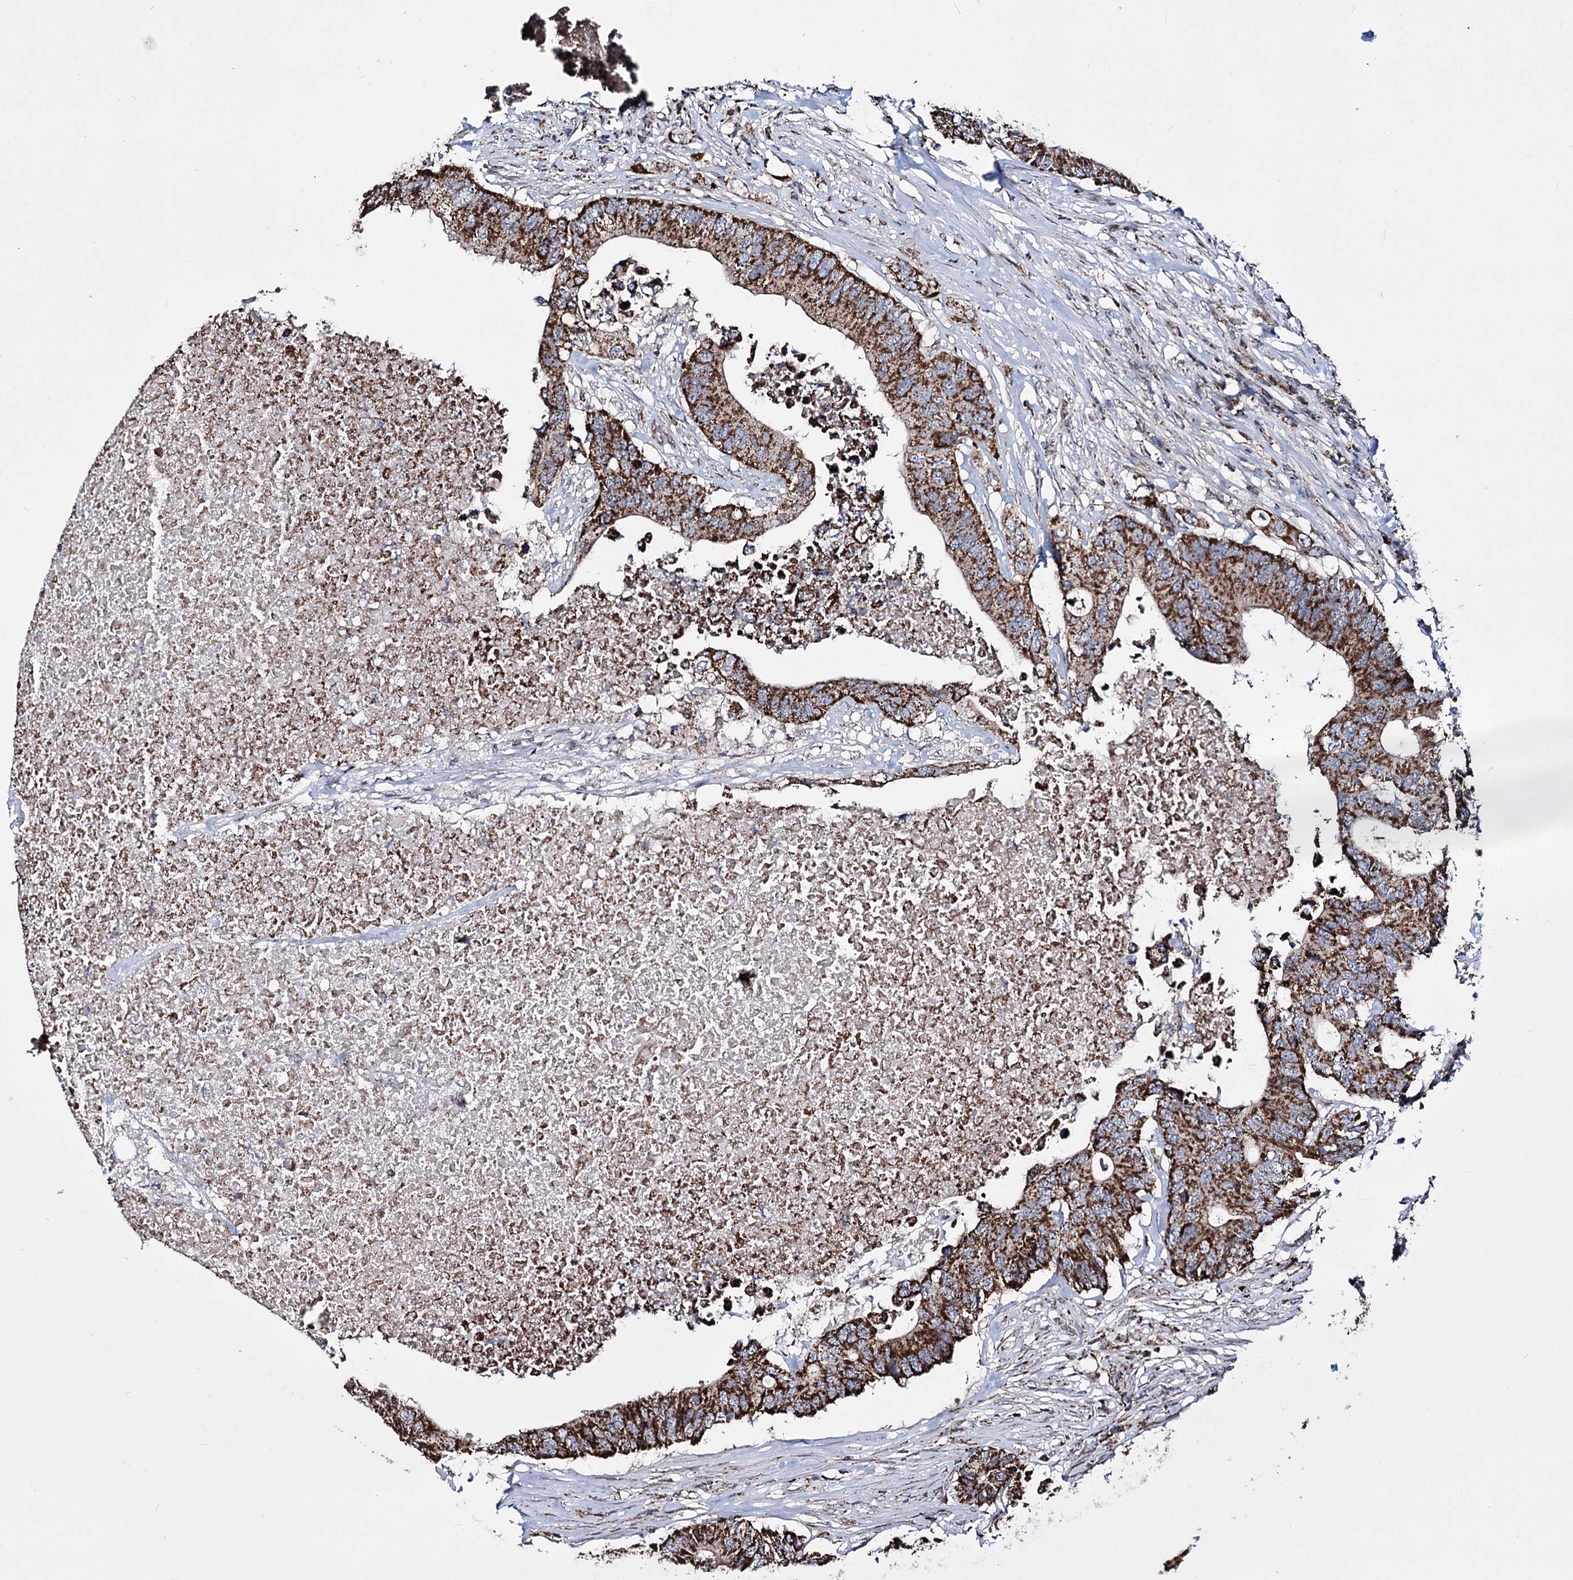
{"staining": {"intensity": "strong", "quantity": ">75%", "location": "cytoplasmic/membranous"}, "tissue": "colorectal cancer", "cell_type": "Tumor cells", "image_type": "cancer", "snomed": [{"axis": "morphology", "description": "Adenocarcinoma, NOS"}, {"axis": "topography", "description": "Colon"}], "caption": "A high-resolution histopathology image shows immunohistochemistry staining of colorectal cancer, which demonstrates strong cytoplasmic/membranous staining in approximately >75% of tumor cells. (DAB IHC with brightfield microscopy, high magnification).", "gene": "CREB3L4", "patient": {"sex": "male", "age": 71}}